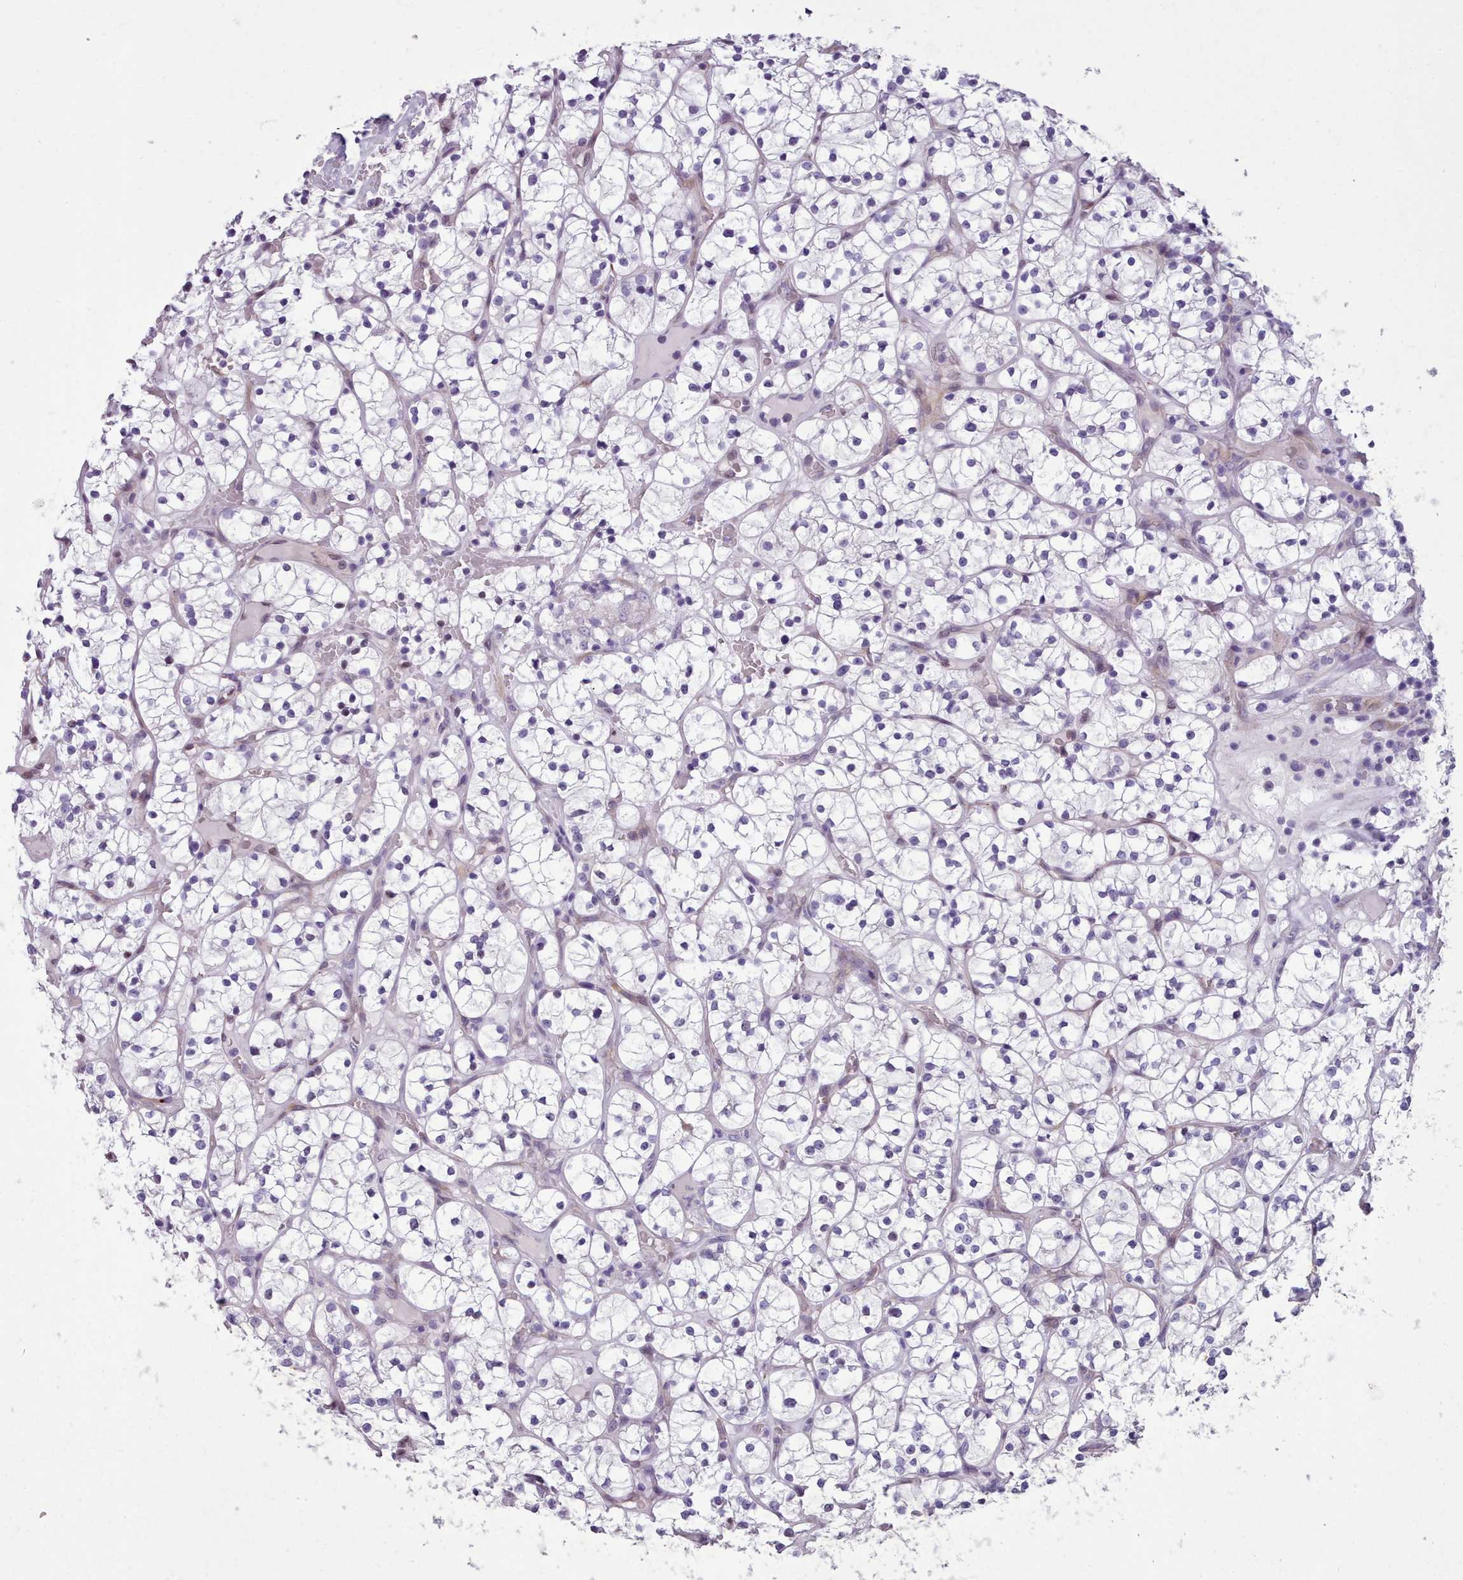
{"staining": {"intensity": "negative", "quantity": "none", "location": "none"}, "tissue": "renal cancer", "cell_type": "Tumor cells", "image_type": "cancer", "snomed": [{"axis": "morphology", "description": "Adenocarcinoma, NOS"}, {"axis": "topography", "description": "Kidney"}], "caption": "An immunohistochemistry image of adenocarcinoma (renal) is shown. There is no staining in tumor cells of adenocarcinoma (renal).", "gene": "KCNT2", "patient": {"sex": "female", "age": 64}}